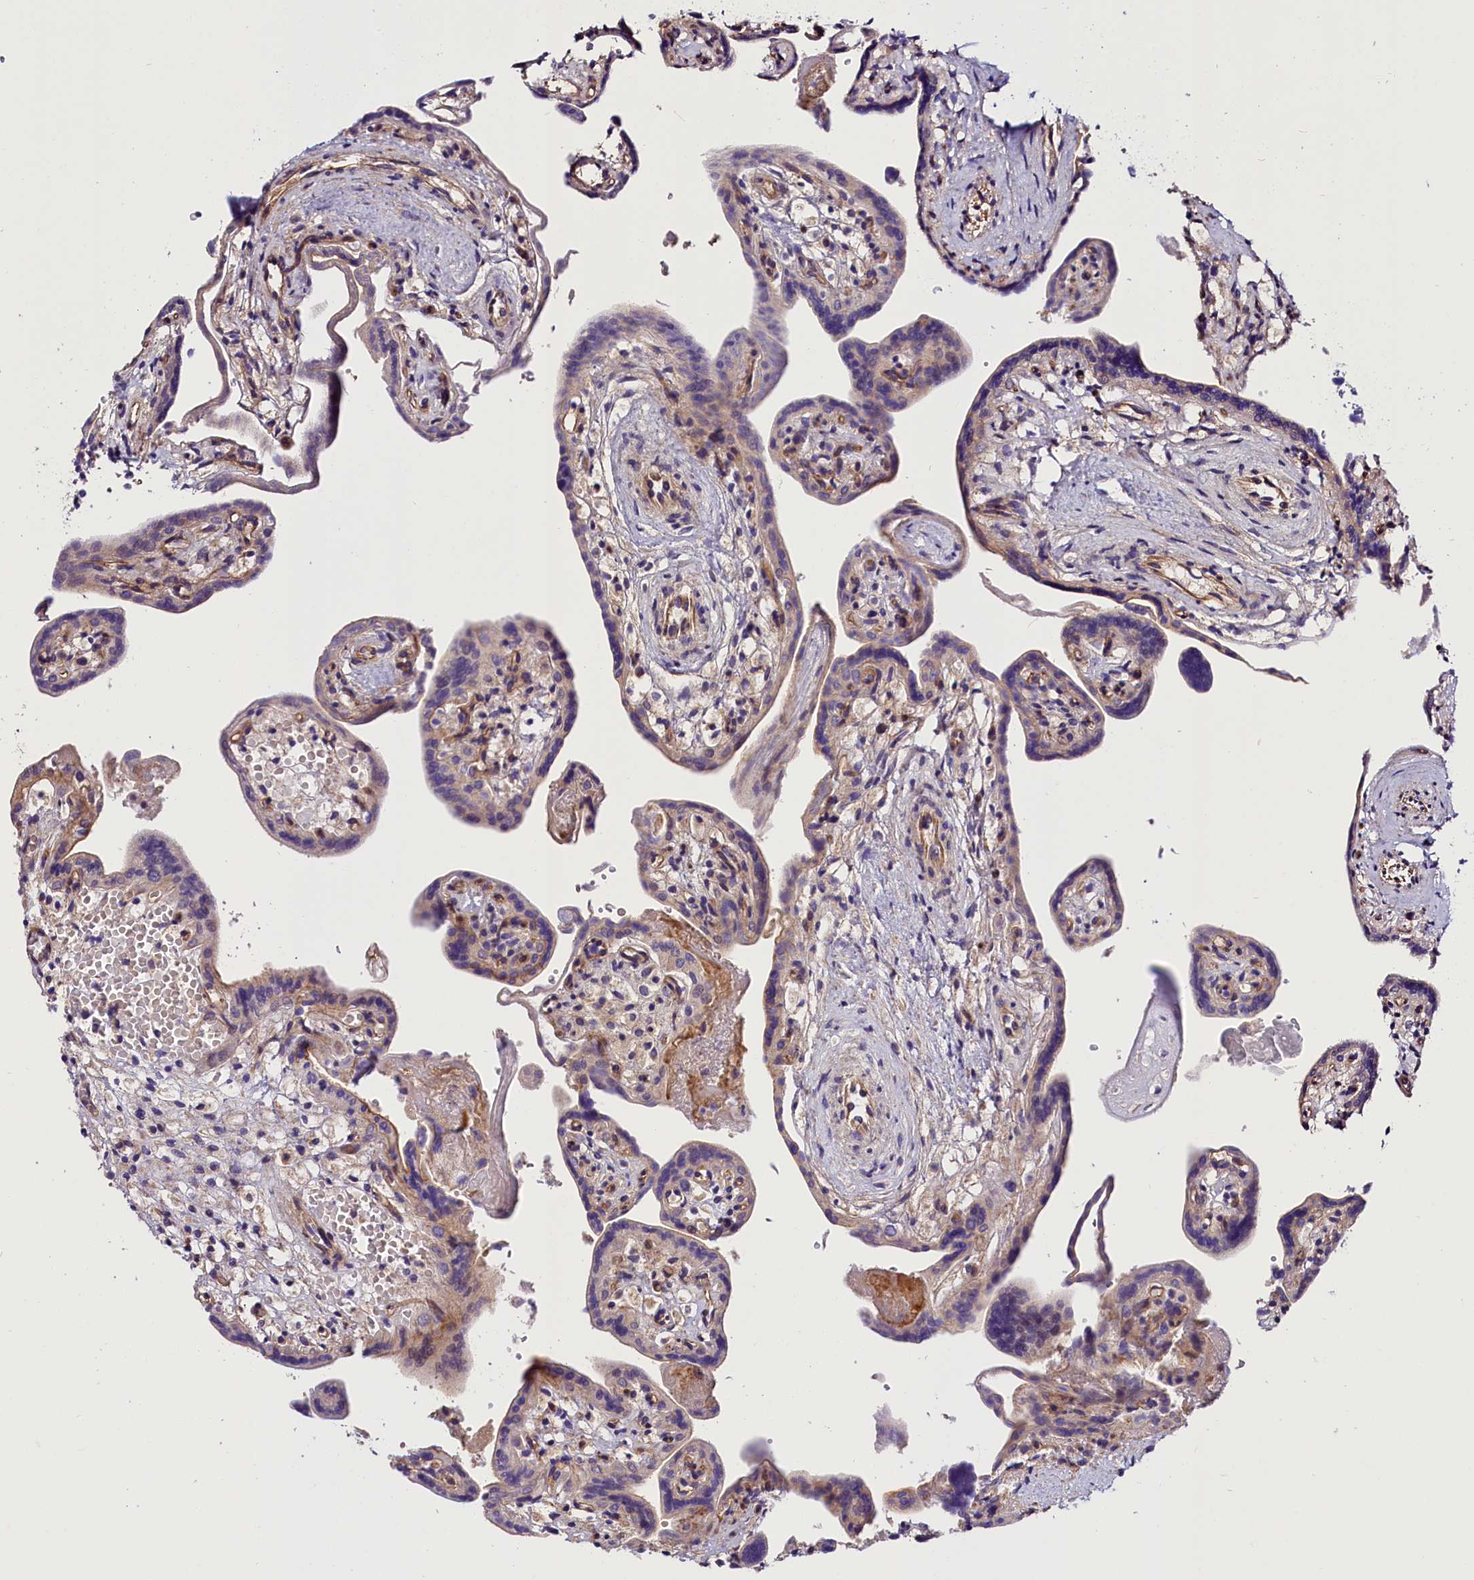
{"staining": {"intensity": "weak", "quantity": "<25%", "location": "cytoplasmic/membranous"}, "tissue": "placenta", "cell_type": "Trophoblastic cells", "image_type": "normal", "snomed": [{"axis": "morphology", "description": "Normal tissue, NOS"}, {"axis": "topography", "description": "Placenta"}], "caption": "IHC image of unremarkable placenta stained for a protein (brown), which shows no positivity in trophoblastic cells.", "gene": "ARMC6", "patient": {"sex": "female", "age": 37}}